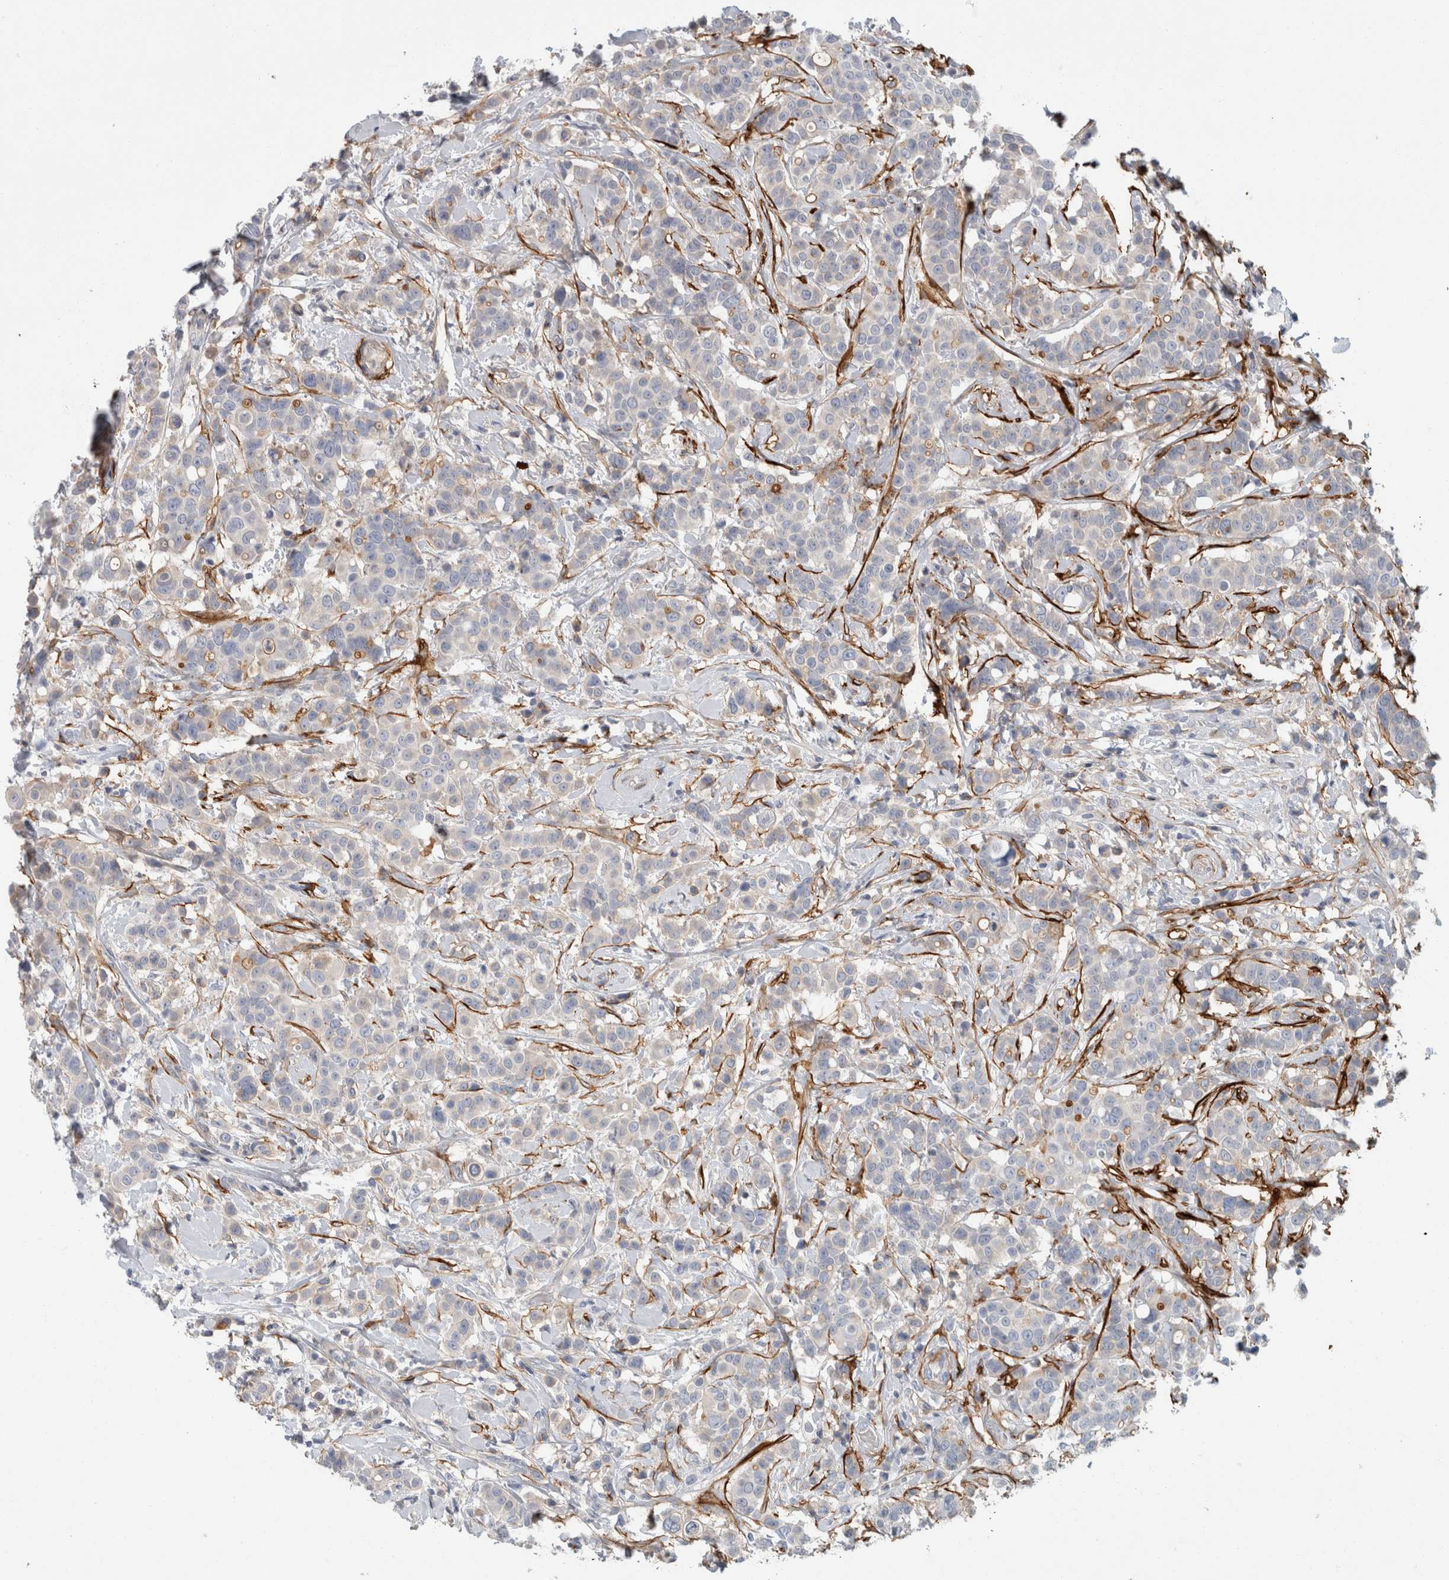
{"staining": {"intensity": "negative", "quantity": "none", "location": "none"}, "tissue": "breast cancer", "cell_type": "Tumor cells", "image_type": "cancer", "snomed": [{"axis": "morphology", "description": "Duct carcinoma"}, {"axis": "topography", "description": "Breast"}], "caption": "Immunohistochemistry image of human breast cancer (intraductal carcinoma) stained for a protein (brown), which displays no expression in tumor cells.", "gene": "CD55", "patient": {"sex": "female", "age": 27}}